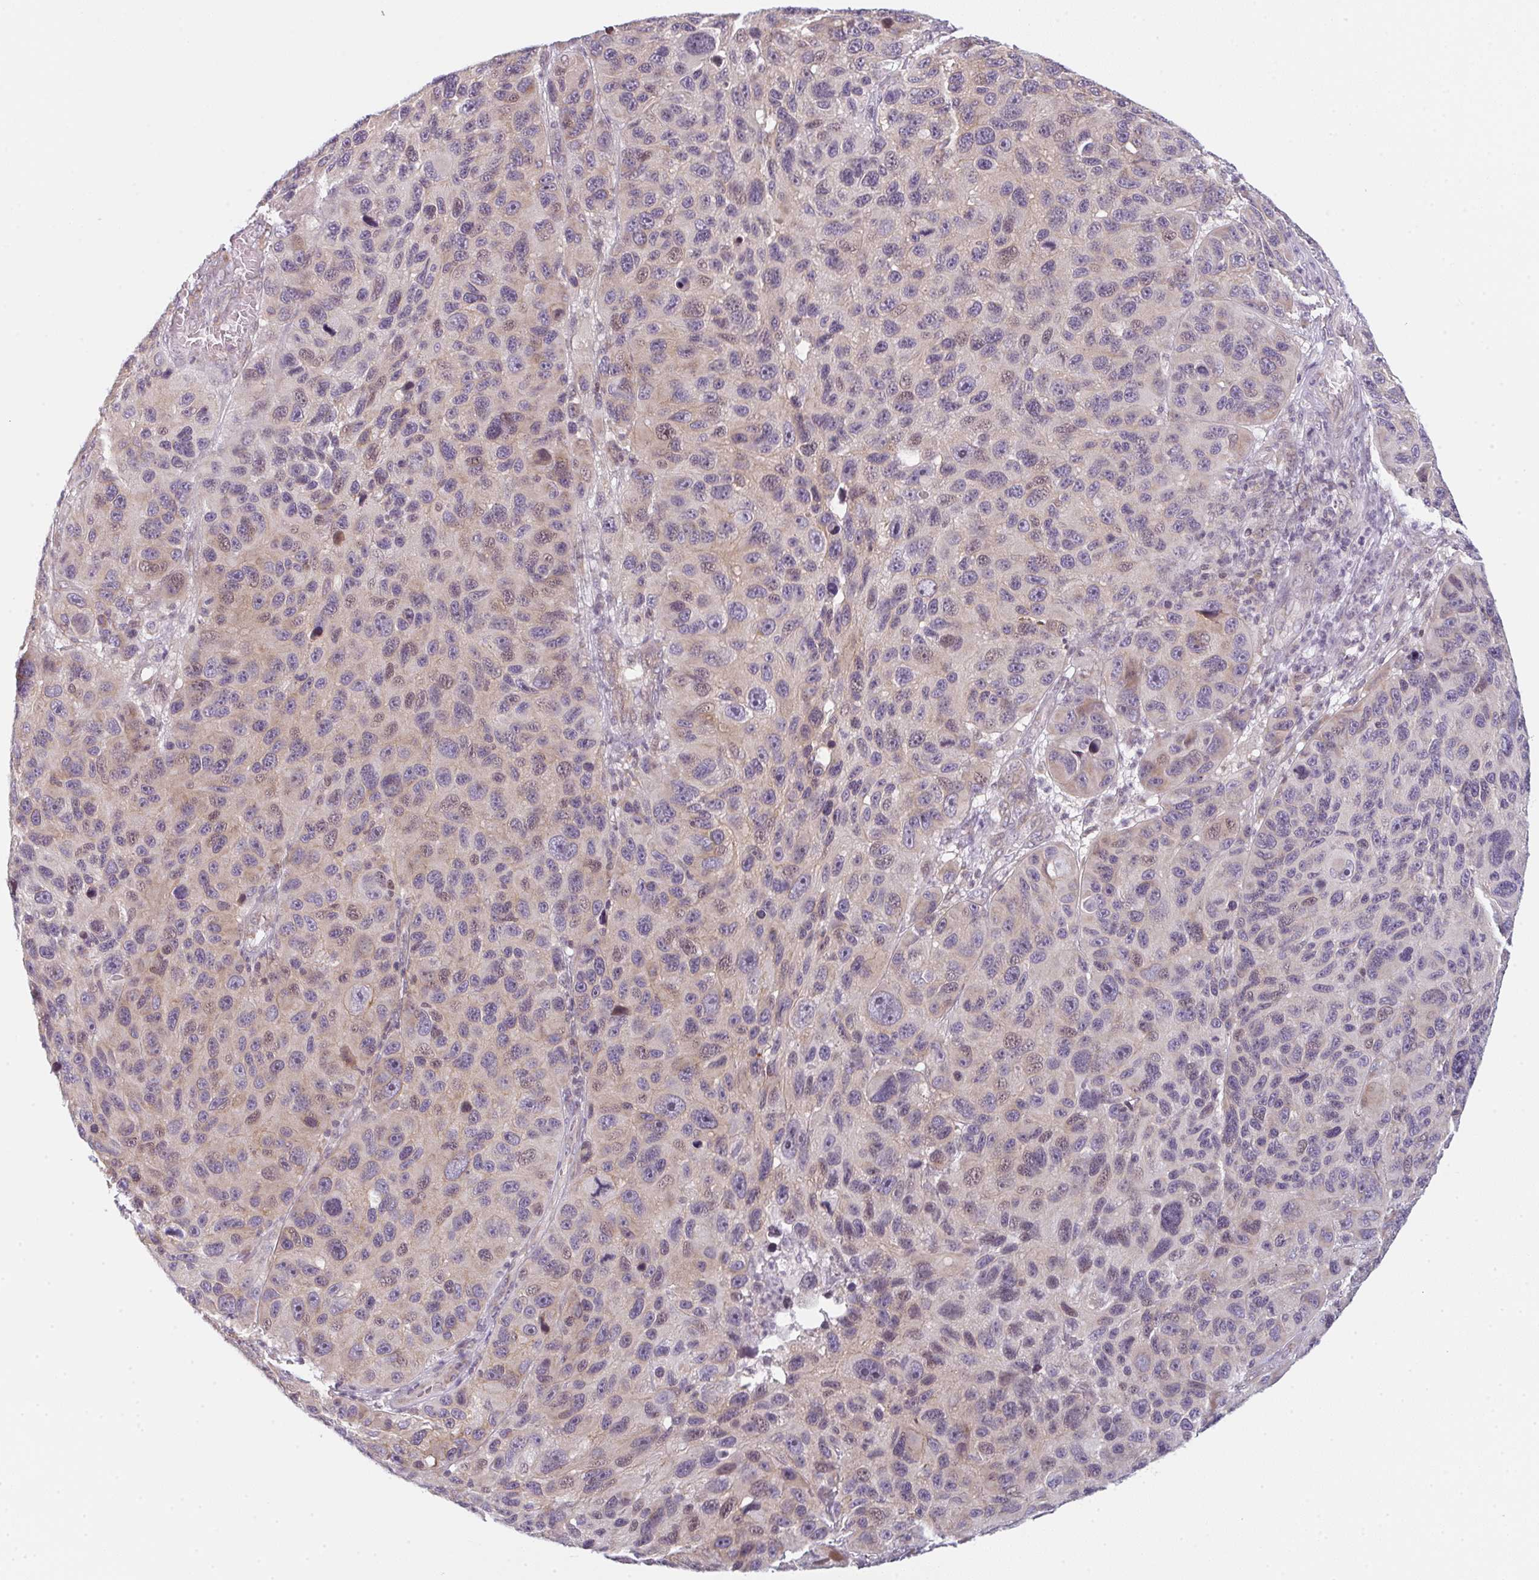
{"staining": {"intensity": "weak", "quantity": "<25%", "location": "cytoplasmic/membranous"}, "tissue": "melanoma", "cell_type": "Tumor cells", "image_type": "cancer", "snomed": [{"axis": "morphology", "description": "Malignant melanoma, NOS"}, {"axis": "topography", "description": "Skin"}], "caption": "A micrograph of human malignant melanoma is negative for staining in tumor cells. (DAB (3,3'-diaminobenzidine) IHC visualized using brightfield microscopy, high magnification).", "gene": "TMEM237", "patient": {"sex": "male", "age": 53}}